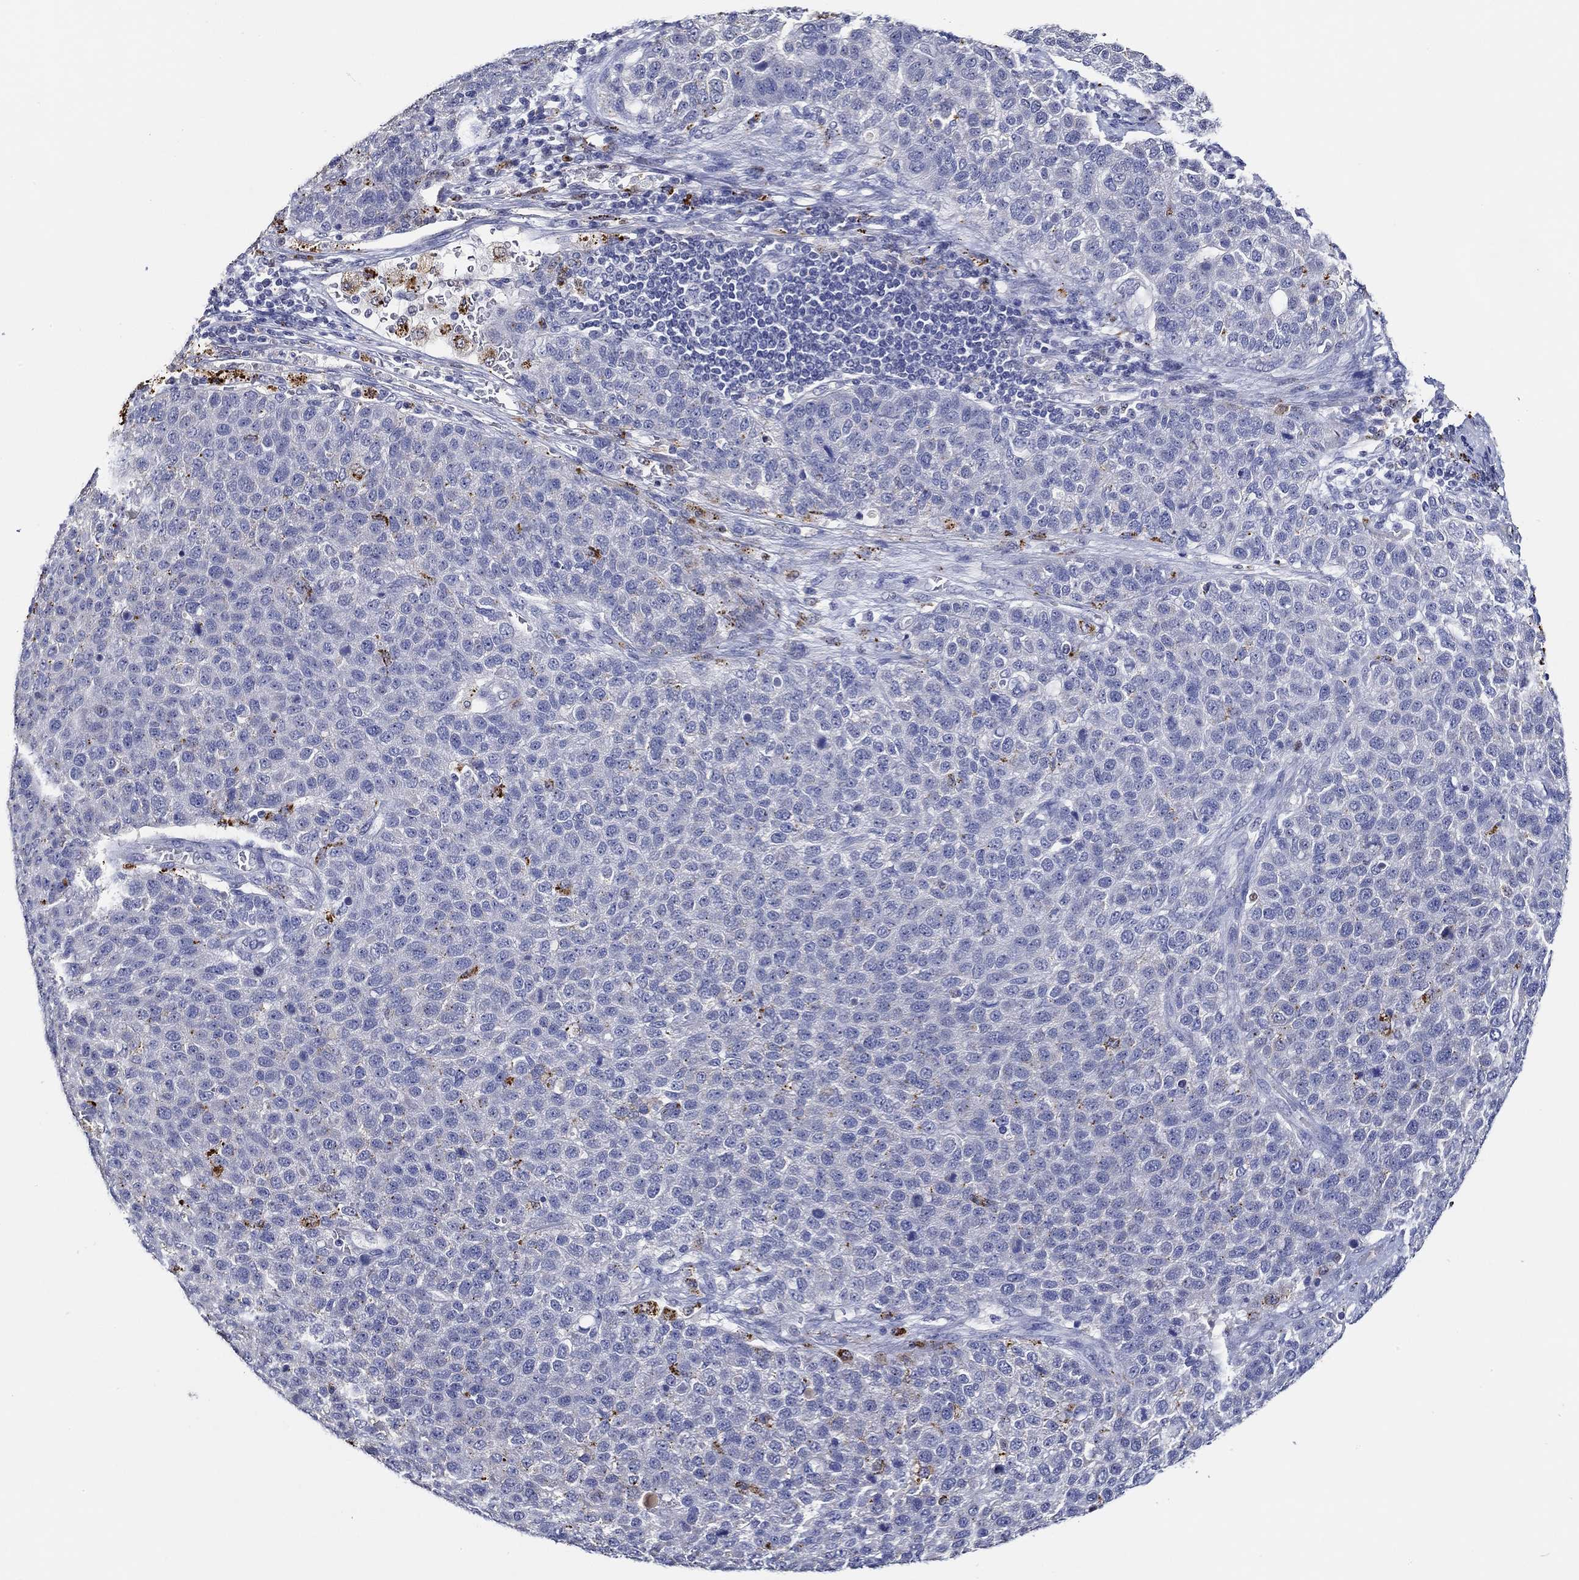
{"staining": {"intensity": "negative", "quantity": "none", "location": "none"}, "tissue": "pancreatic cancer", "cell_type": "Tumor cells", "image_type": "cancer", "snomed": [{"axis": "morphology", "description": "Adenocarcinoma, NOS"}, {"axis": "topography", "description": "Pancreas"}], "caption": "There is no significant expression in tumor cells of adenocarcinoma (pancreatic). The staining is performed using DAB (3,3'-diaminobenzidine) brown chromogen with nuclei counter-stained in using hematoxylin.", "gene": "GATA2", "patient": {"sex": "female", "age": 61}}